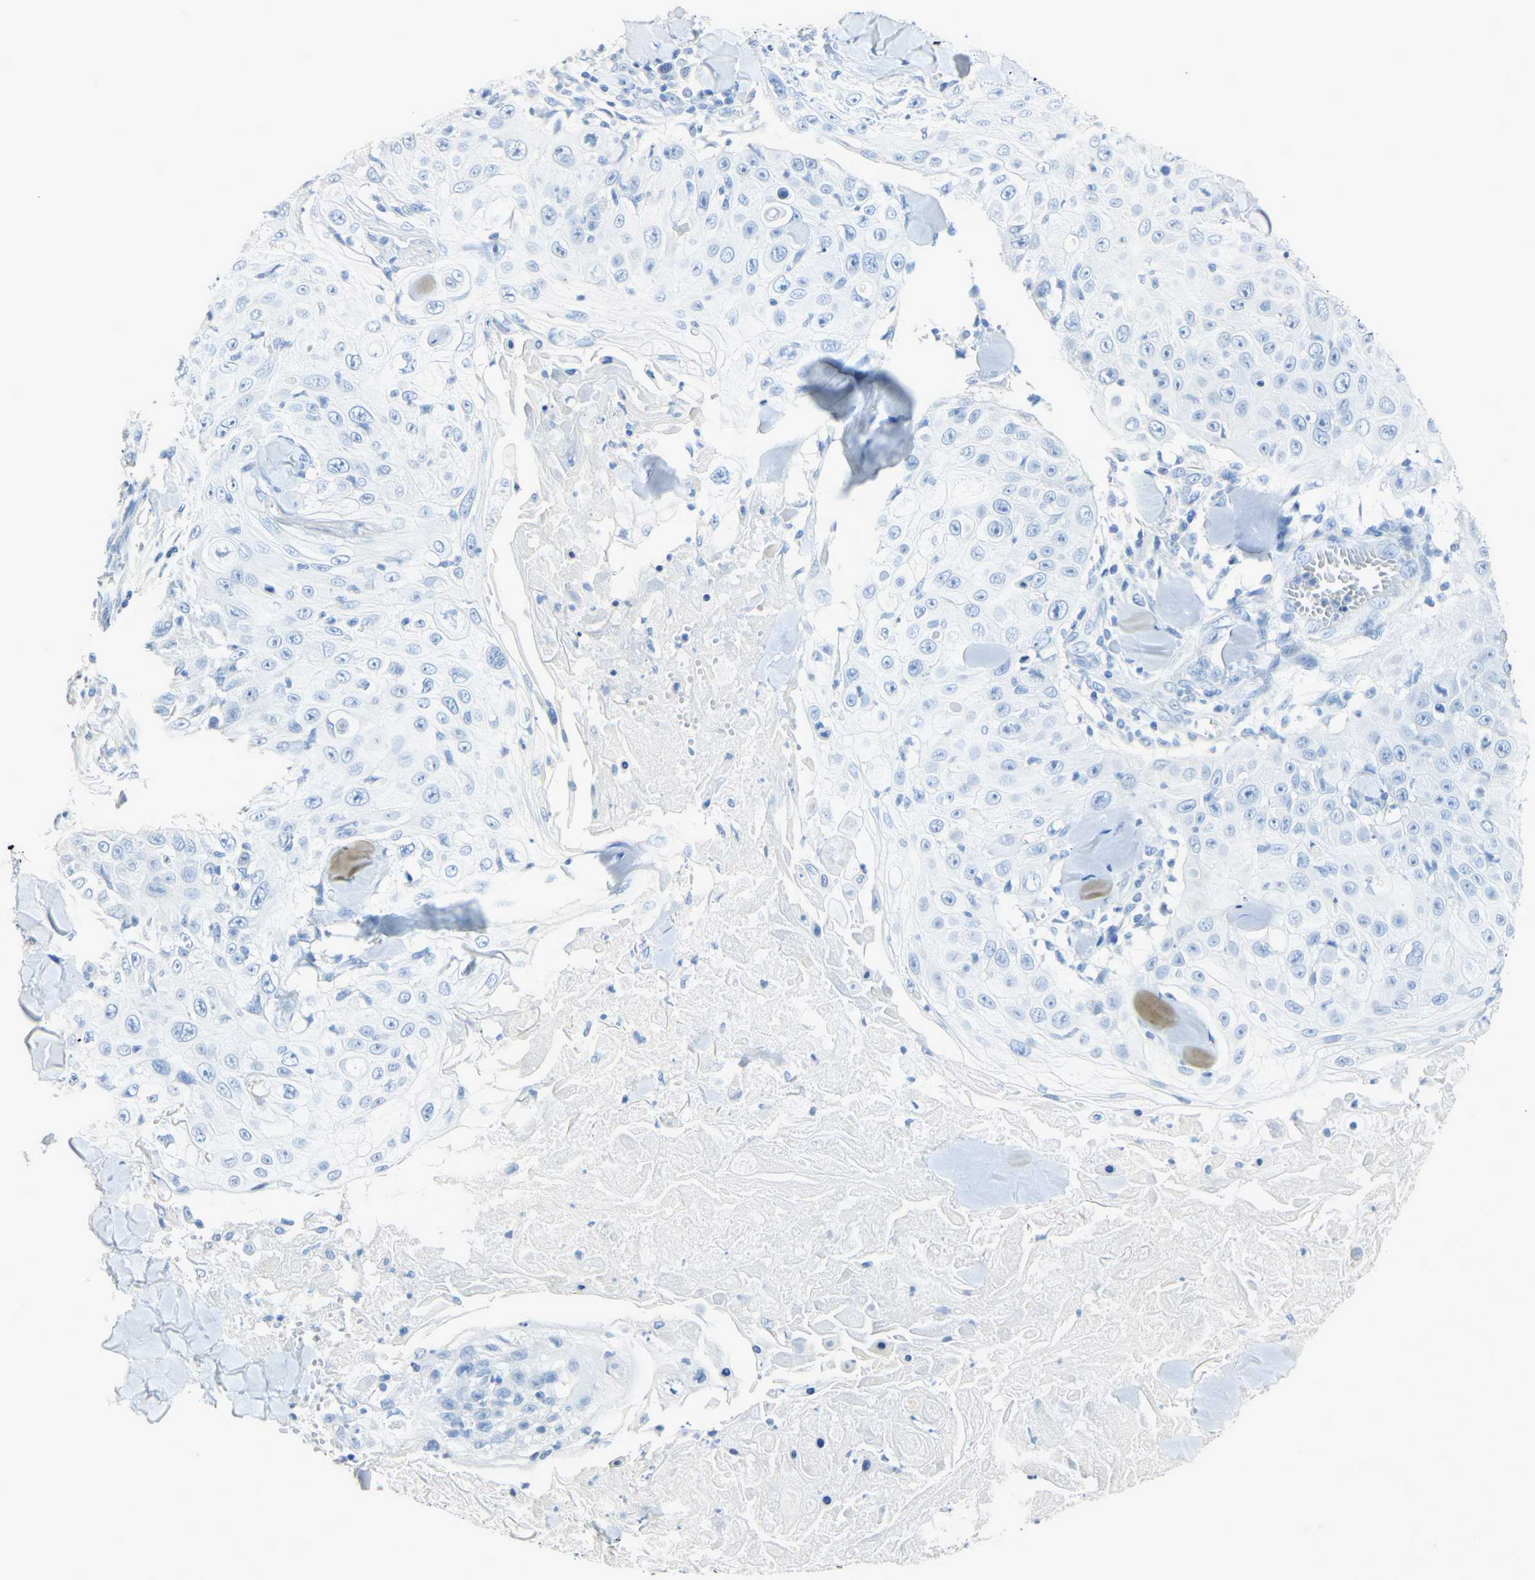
{"staining": {"intensity": "negative", "quantity": "none", "location": "none"}, "tissue": "skin cancer", "cell_type": "Tumor cells", "image_type": "cancer", "snomed": [{"axis": "morphology", "description": "Squamous cell carcinoma, NOS"}, {"axis": "topography", "description": "Skin"}], "caption": "A photomicrograph of human squamous cell carcinoma (skin) is negative for staining in tumor cells. (DAB immunohistochemistry, high magnification).", "gene": "CA3", "patient": {"sex": "male", "age": 86}}